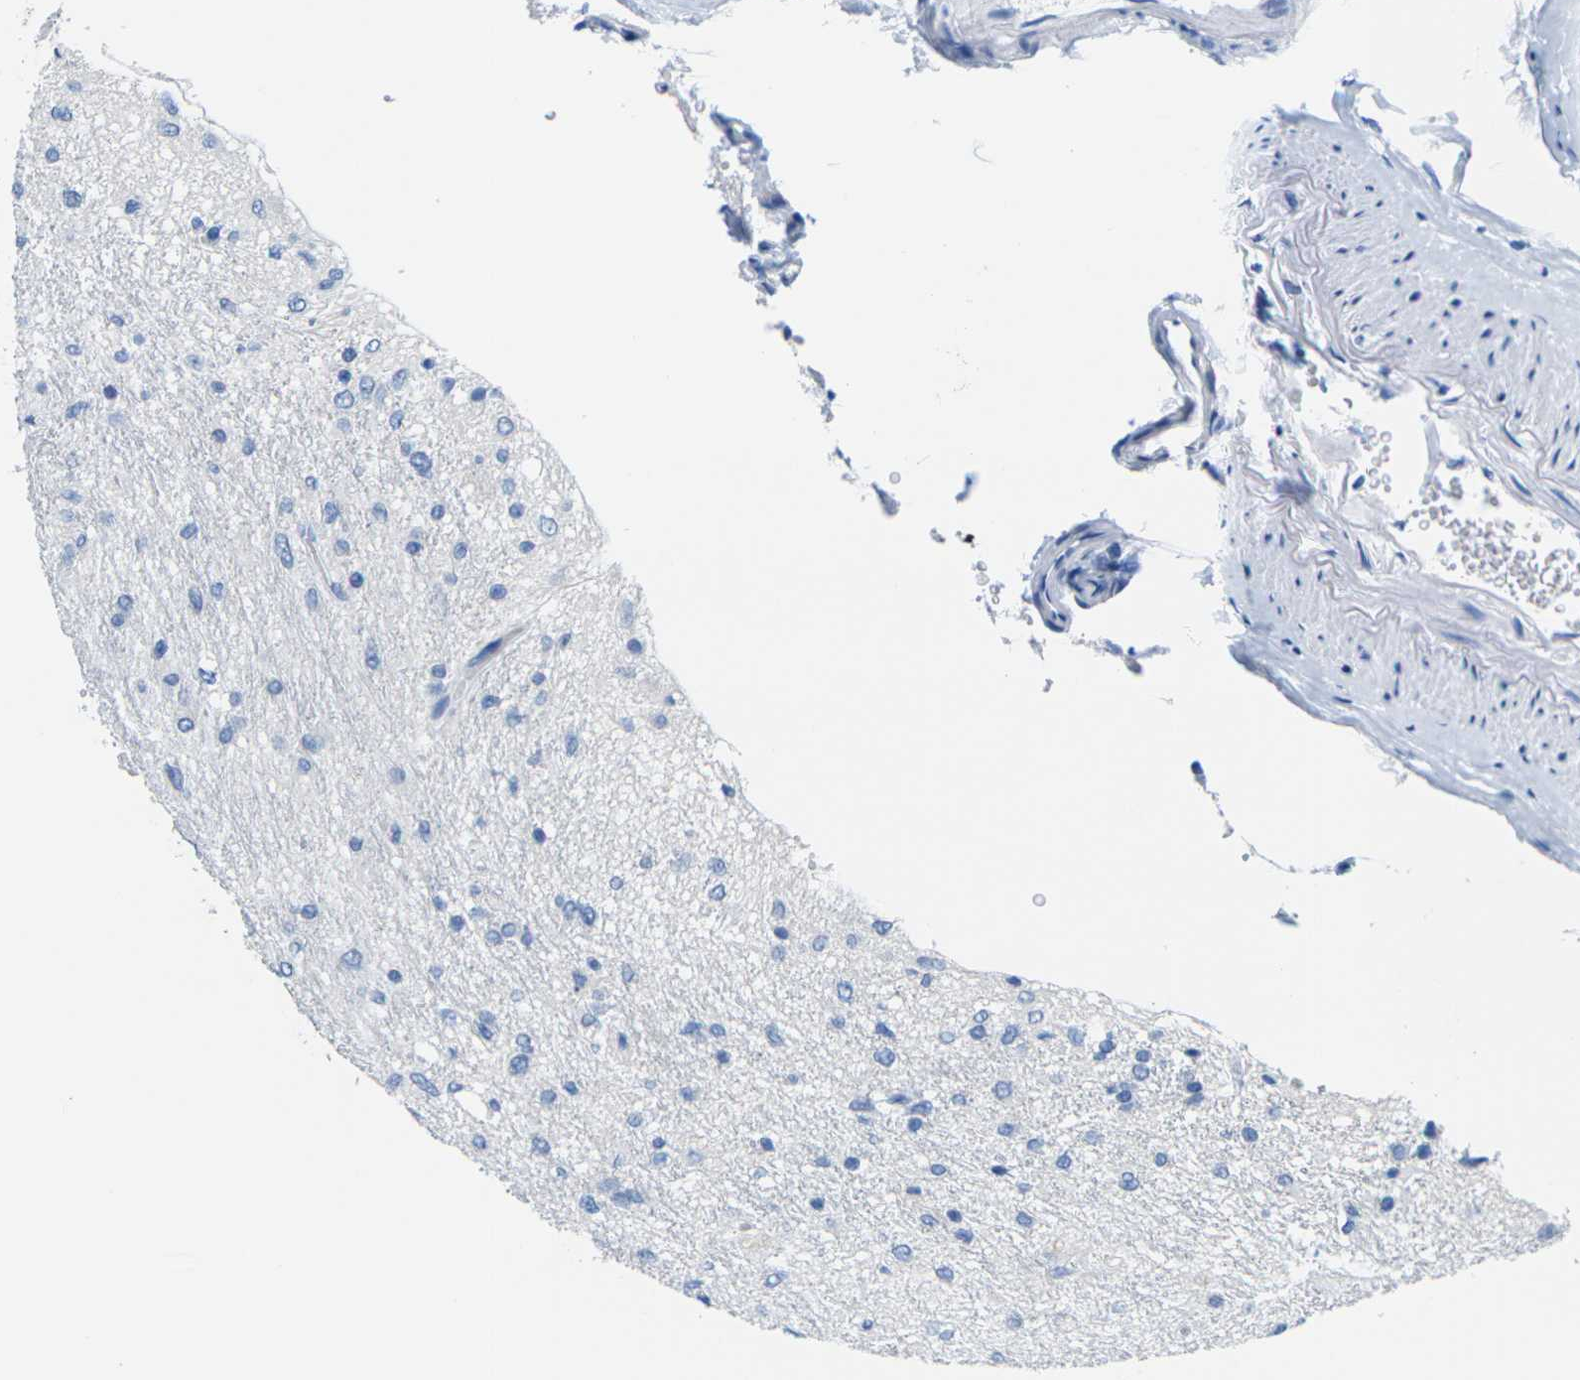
{"staining": {"intensity": "negative", "quantity": "none", "location": "none"}, "tissue": "glioma", "cell_type": "Tumor cells", "image_type": "cancer", "snomed": [{"axis": "morphology", "description": "Glioma, malignant, Low grade"}, {"axis": "topography", "description": "Brain"}], "caption": "Immunohistochemistry micrograph of neoplastic tissue: glioma stained with DAB (3,3'-diaminobenzidine) demonstrates no significant protein positivity in tumor cells.", "gene": "SLC12A1", "patient": {"sex": "male", "age": 77}}